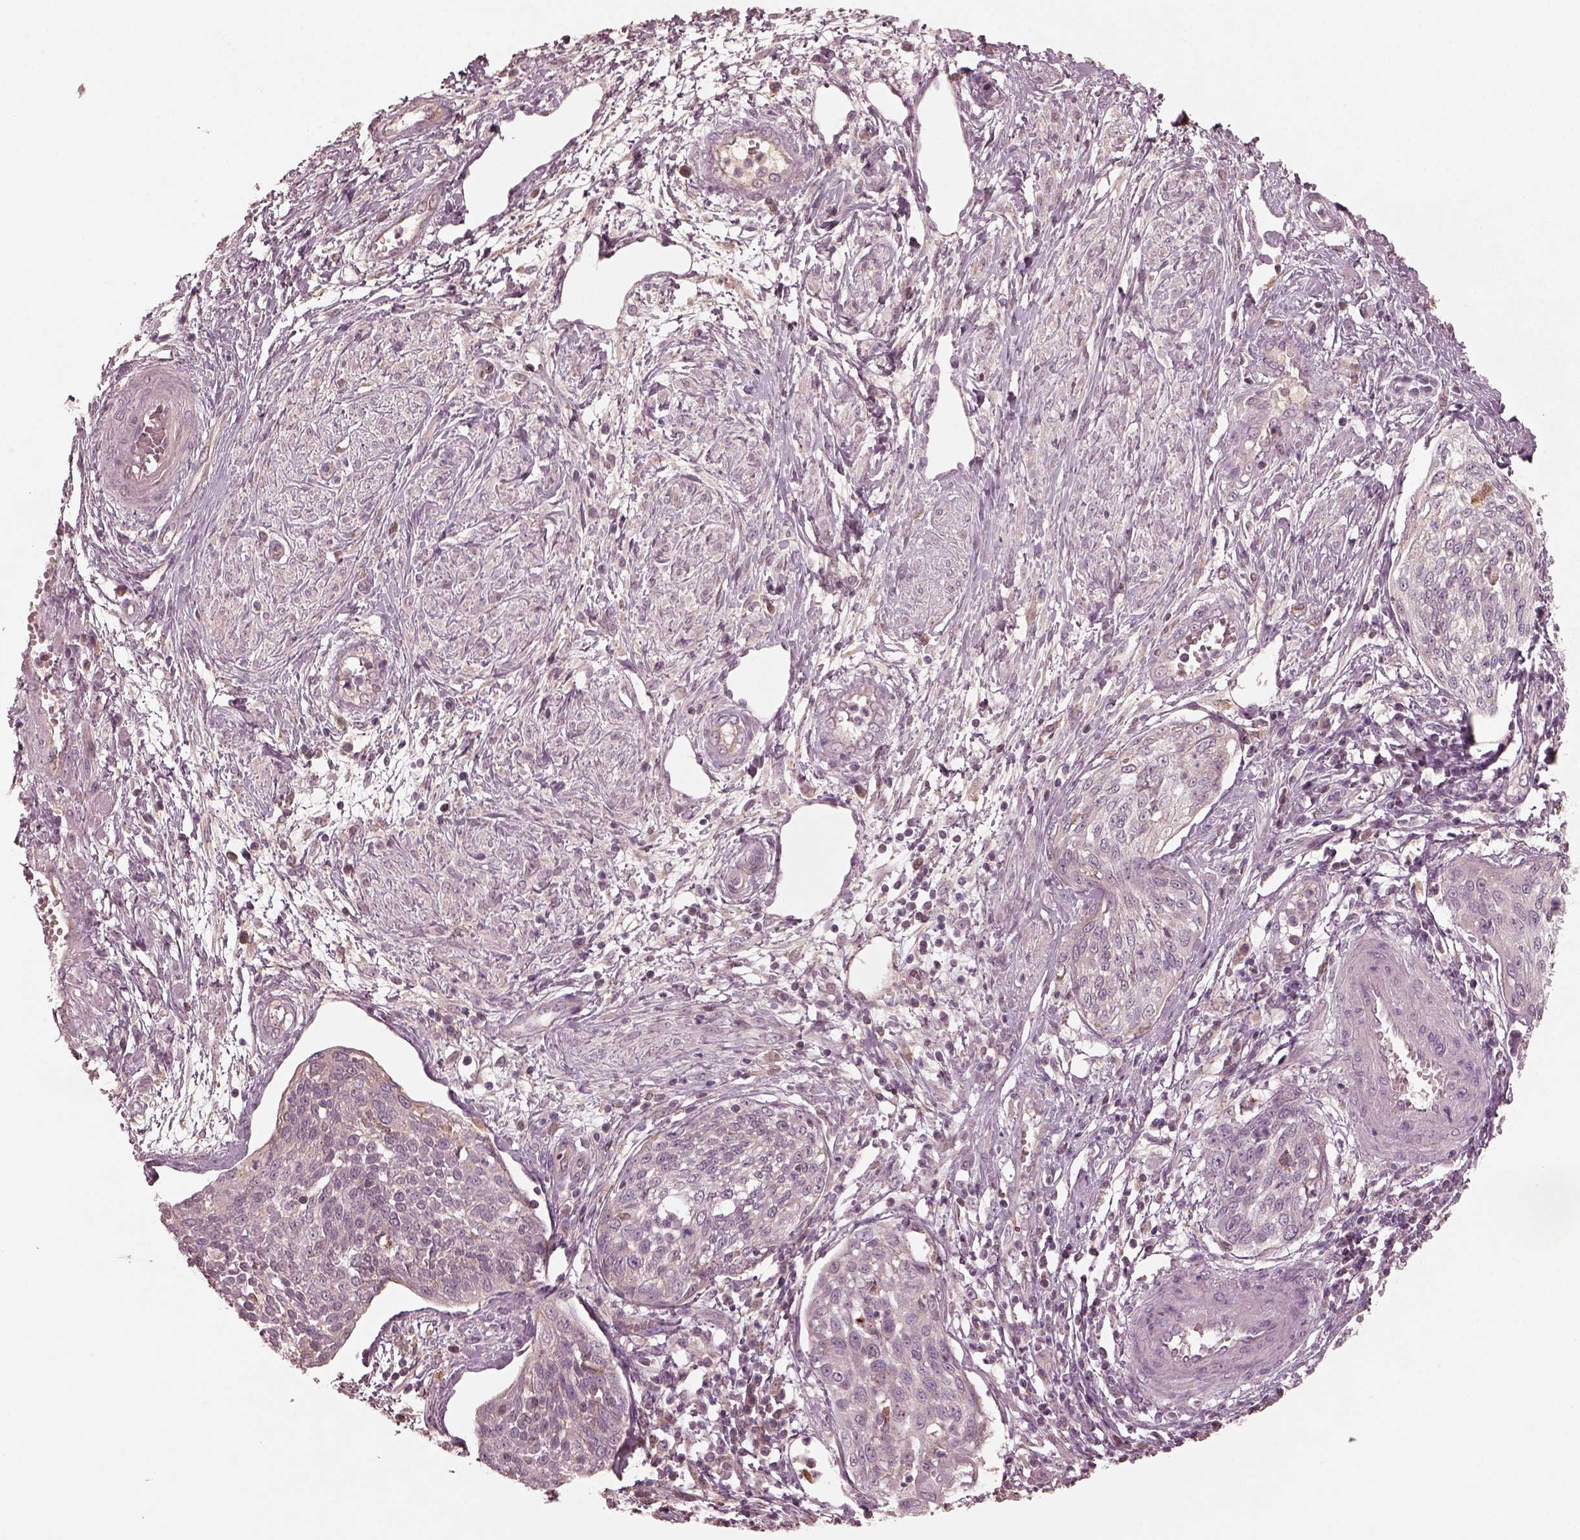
{"staining": {"intensity": "negative", "quantity": "none", "location": "none"}, "tissue": "cervical cancer", "cell_type": "Tumor cells", "image_type": "cancer", "snomed": [{"axis": "morphology", "description": "Squamous cell carcinoma, NOS"}, {"axis": "topography", "description": "Cervix"}], "caption": "Immunohistochemistry (IHC) image of human squamous cell carcinoma (cervical) stained for a protein (brown), which reveals no expression in tumor cells.", "gene": "VWA5B1", "patient": {"sex": "female", "age": 34}}